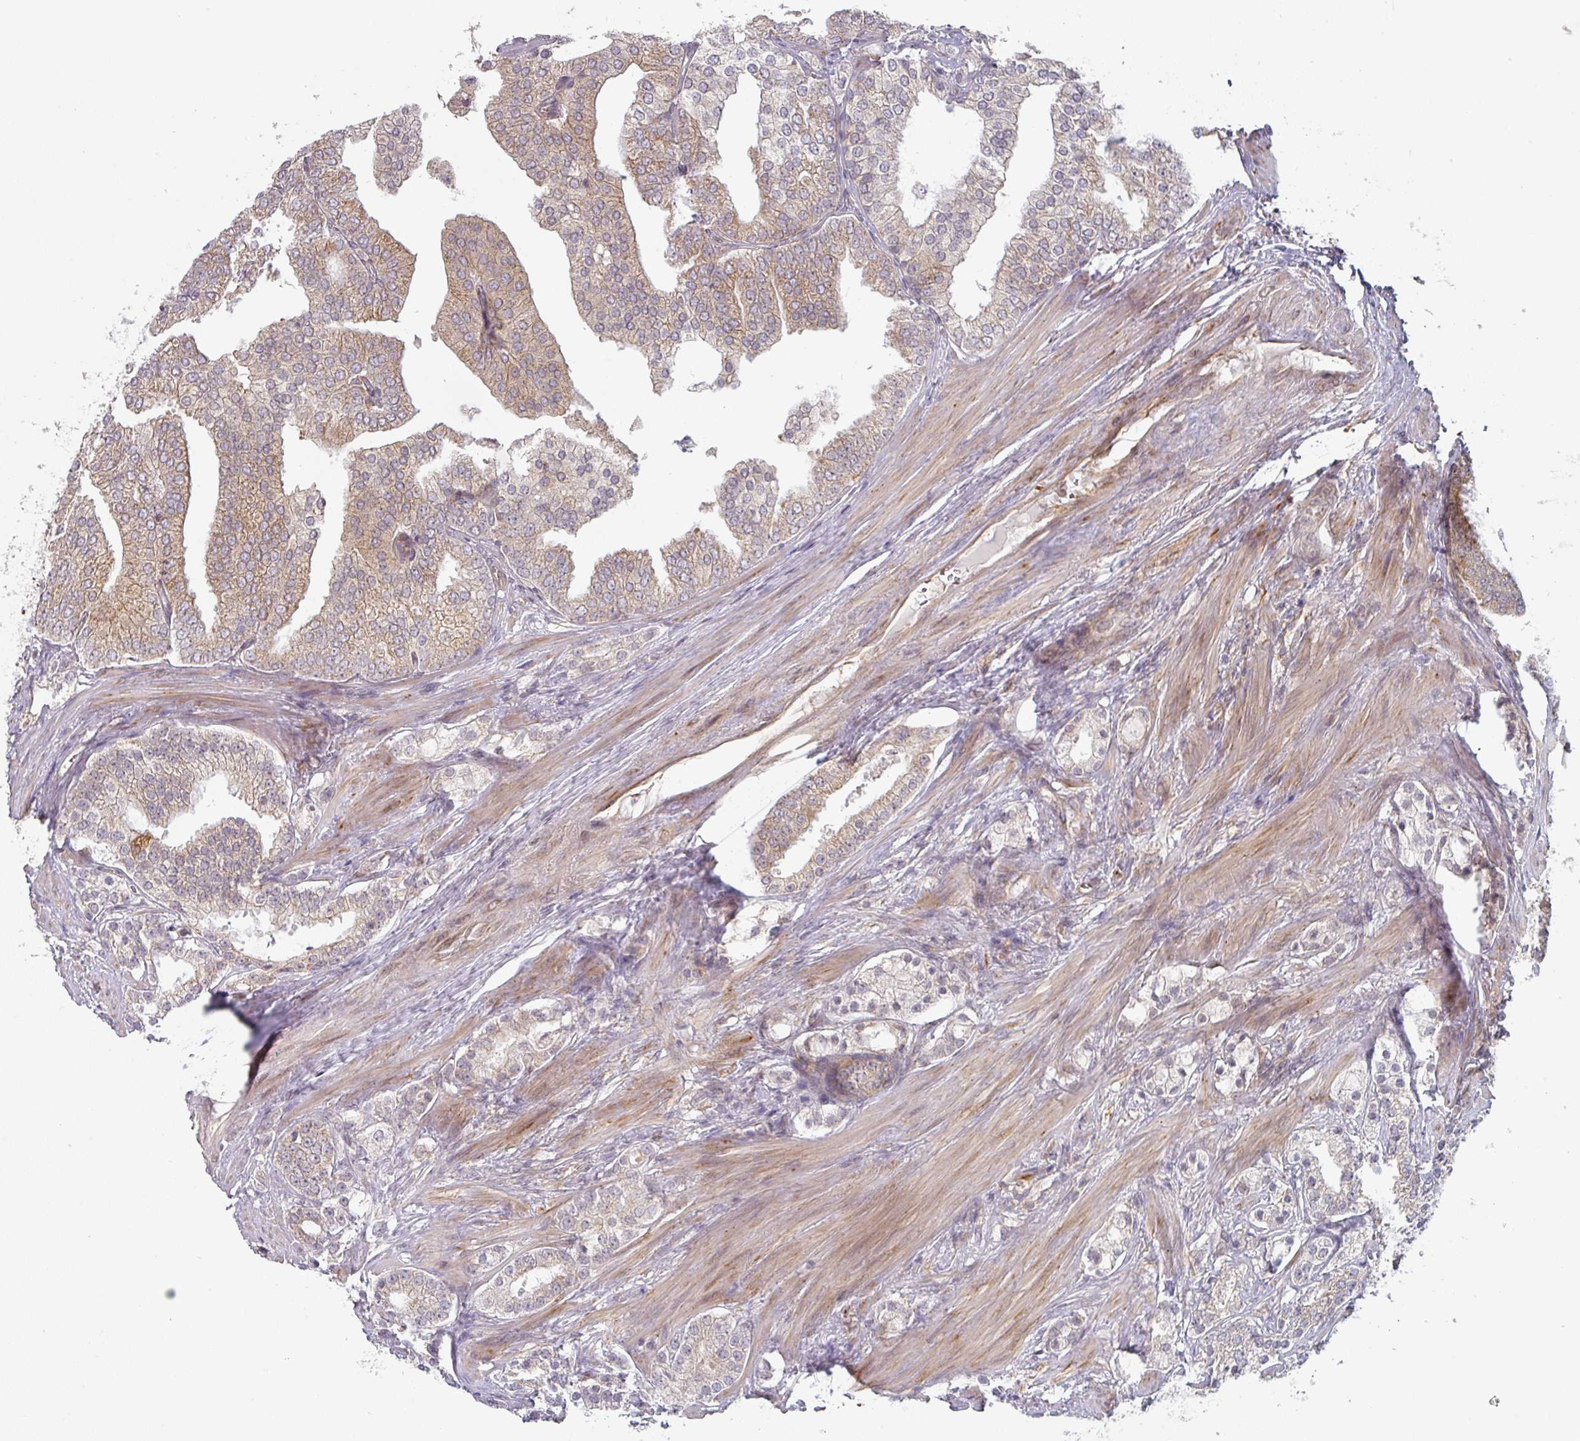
{"staining": {"intensity": "moderate", "quantity": "25%-75%", "location": "cytoplasmic/membranous"}, "tissue": "prostate cancer", "cell_type": "Tumor cells", "image_type": "cancer", "snomed": [{"axis": "morphology", "description": "Adenocarcinoma, High grade"}, {"axis": "topography", "description": "Prostate"}], "caption": "This is an image of immunohistochemistry staining of prostate cancer (high-grade adenocarcinoma), which shows moderate staining in the cytoplasmic/membranous of tumor cells.", "gene": "TAPT1", "patient": {"sex": "male", "age": 50}}